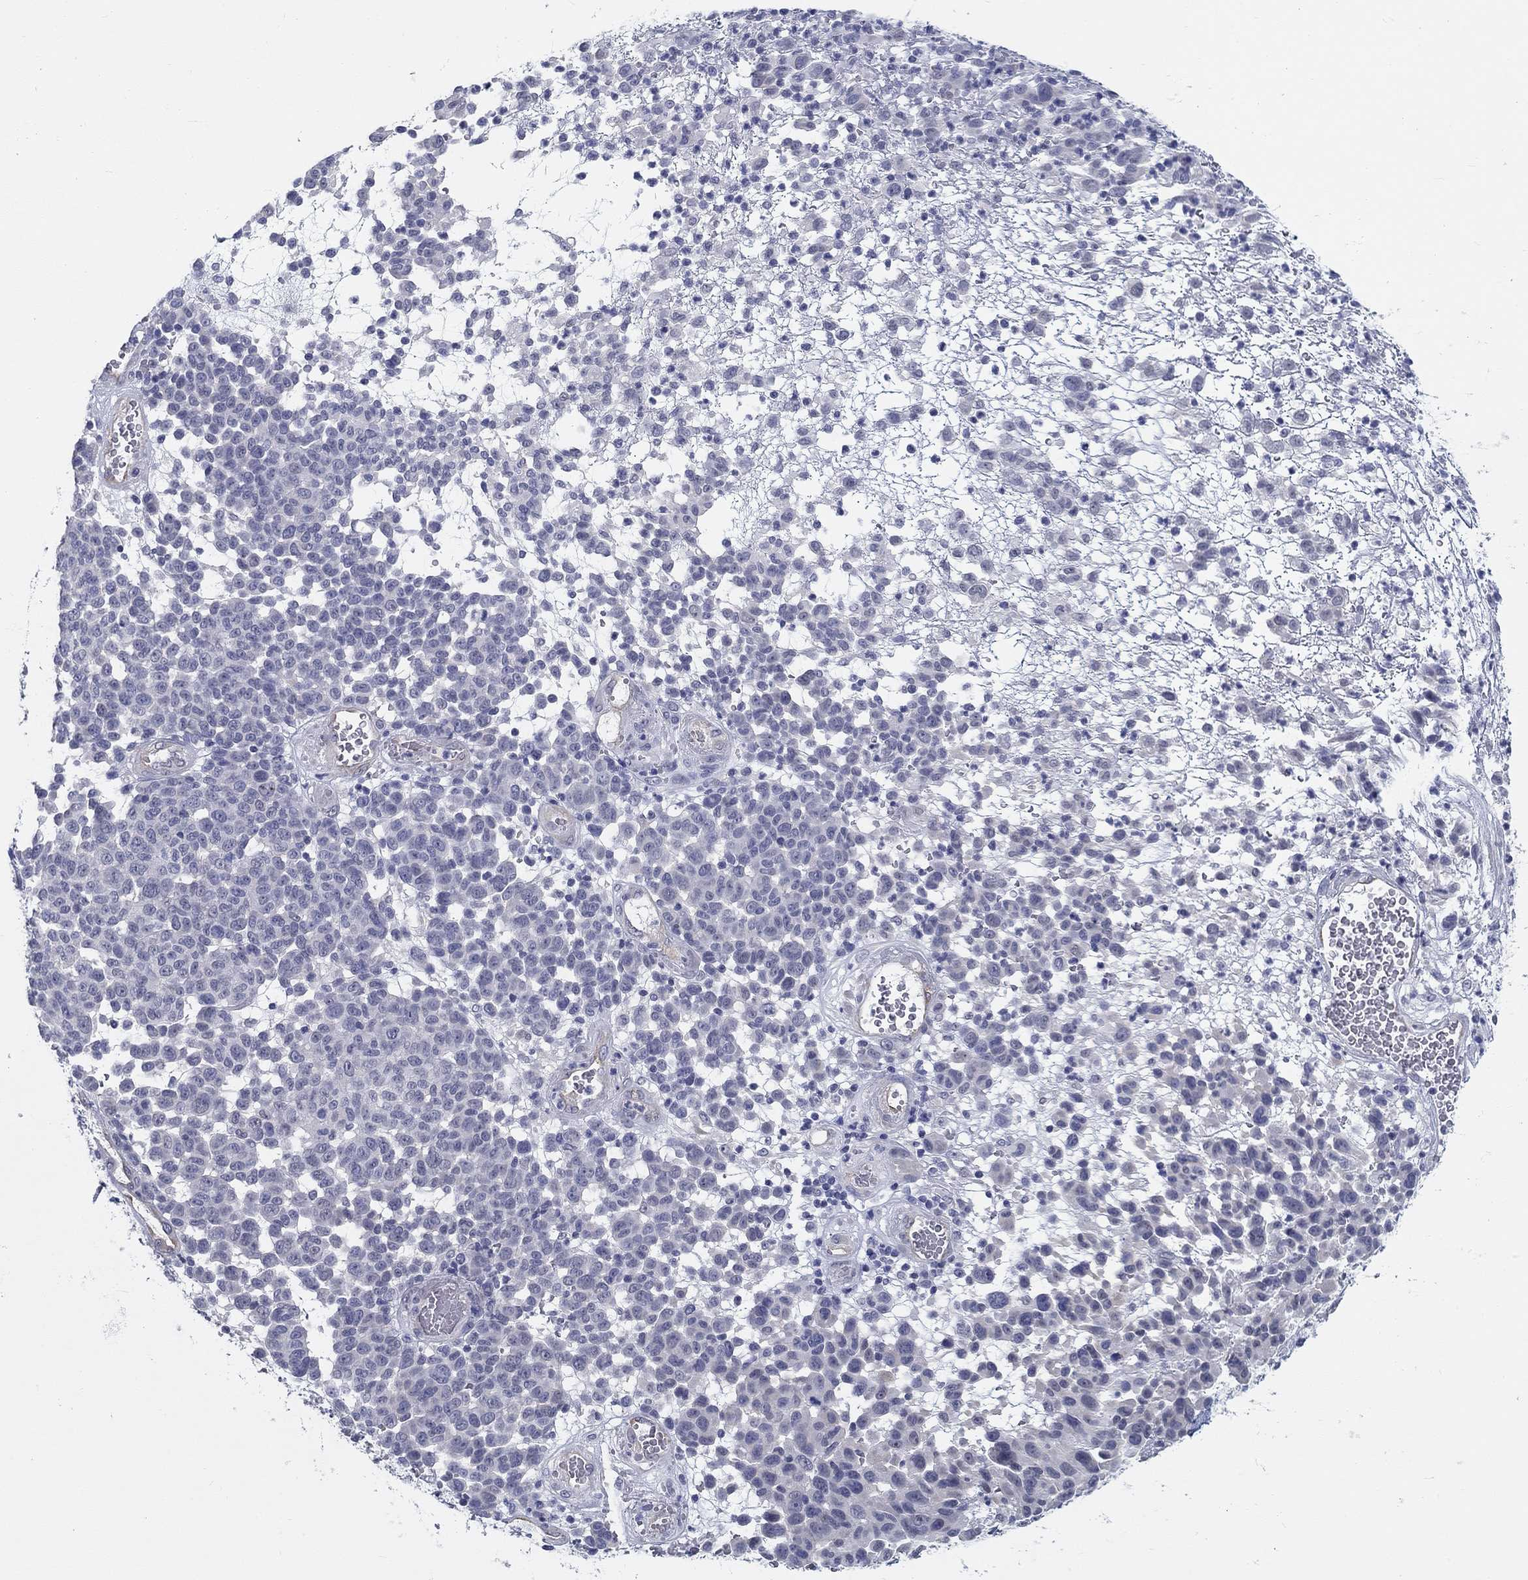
{"staining": {"intensity": "negative", "quantity": "none", "location": "none"}, "tissue": "melanoma", "cell_type": "Tumor cells", "image_type": "cancer", "snomed": [{"axis": "morphology", "description": "Malignant melanoma, NOS"}, {"axis": "topography", "description": "Skin"}], "caption": "Immunohistochemistry (IHC) photomicrograph of neoplastic tissue: human melanoma stained with DAB (3,3'-diaminobenzidine) demonstrates no significant protein positivity in tumor cells.", "gene": "CRYGD", "patient": {"sex": "male", "age": 59}}